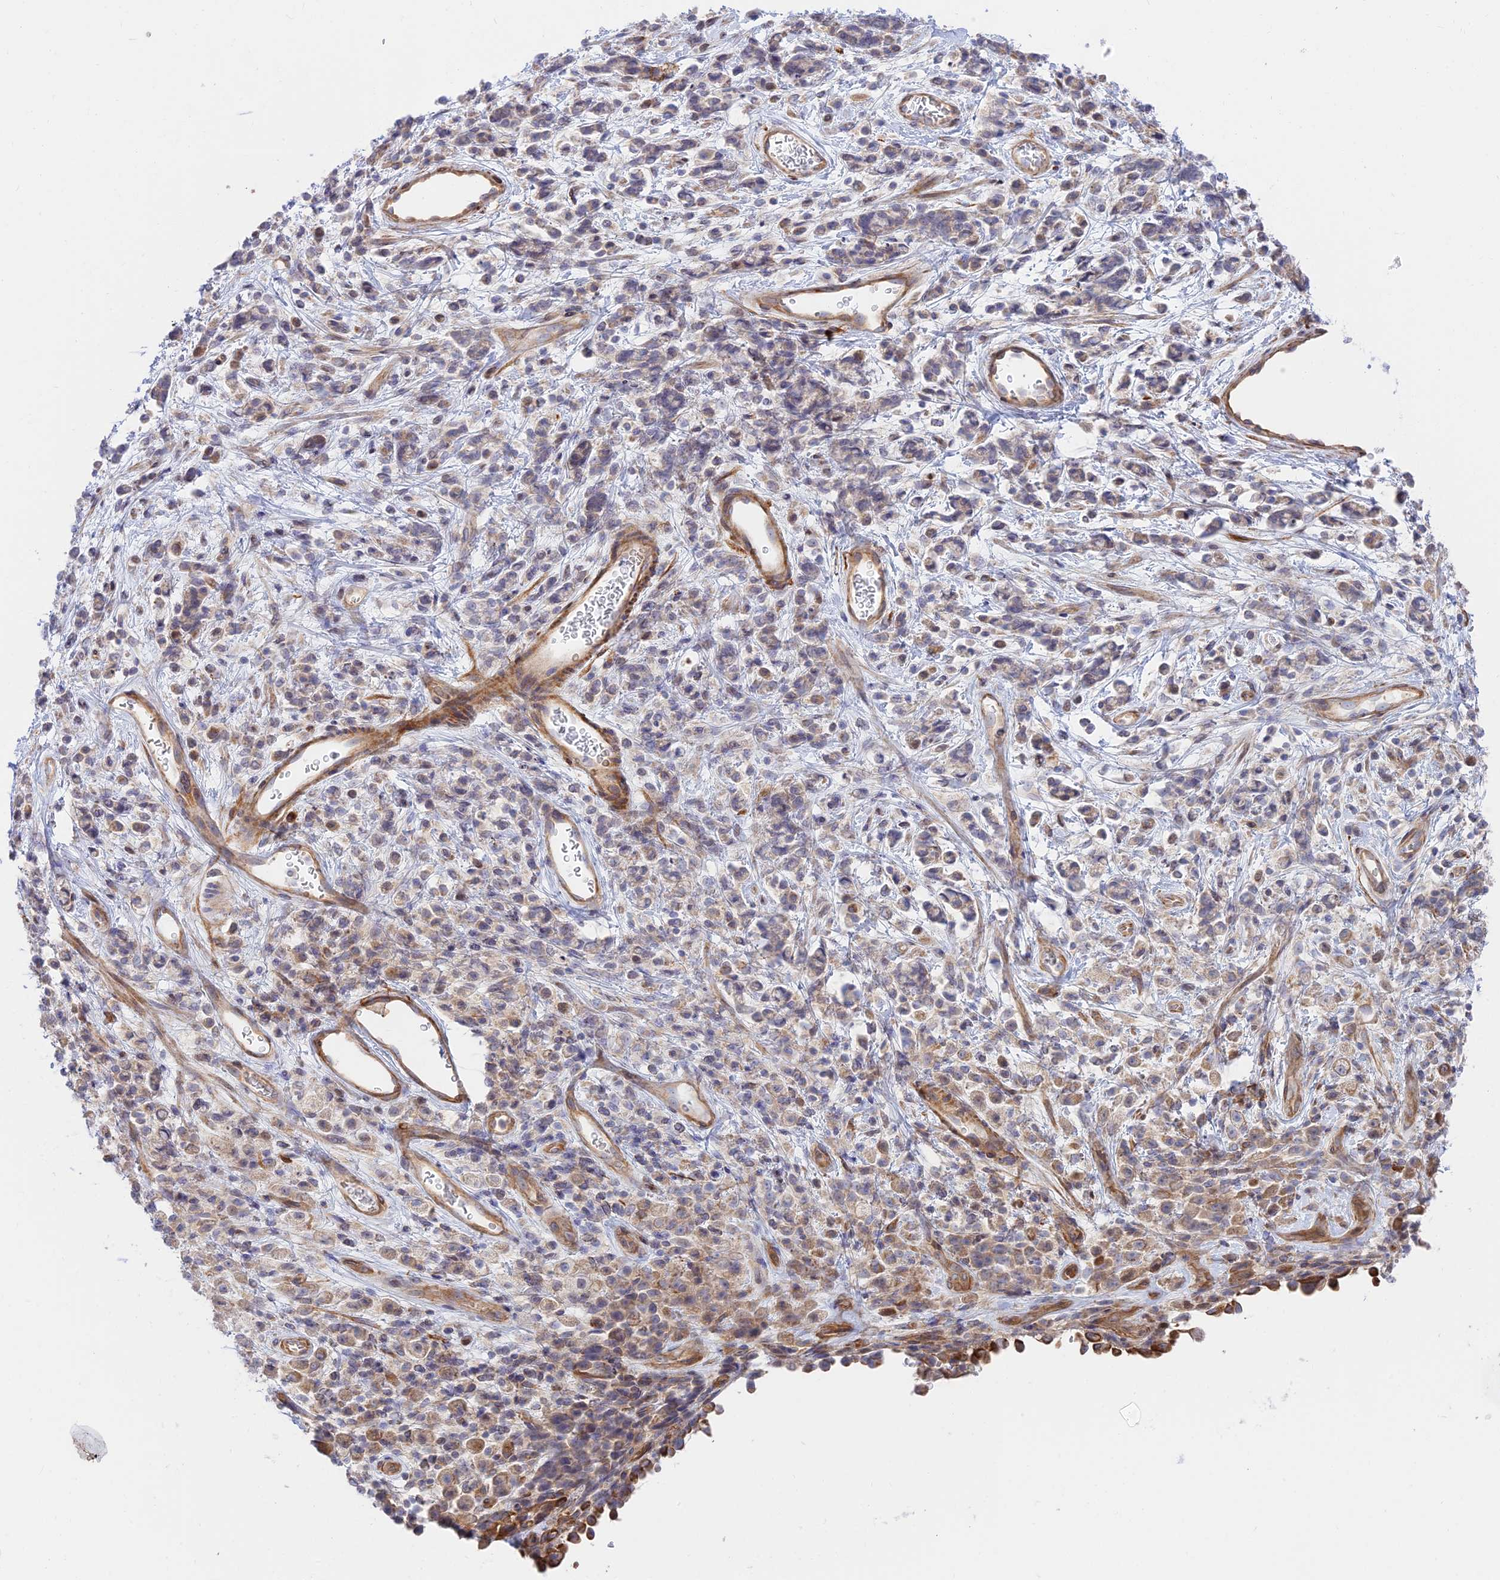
{"staining": {"intensity": "weak", "quantity": "<25%", "location": "cytoplasmic/membranous"}, "tissue": "stomach cancer", "cell_type": "Tumor cells", "image_type": "cancer", "snomed": [{"axis": "morphology", "description": "Adenocarcinoma, NOS"}, {"axis": "topography", "description": "Stomach"}], "caption": "DAB immunohistochemical staining of stomach cancer (adenocarcinoma) exhibits no significant expression in tumor cells.", "gene": "KCNAB1", "patient": {"sex": "female", "age": 60}}